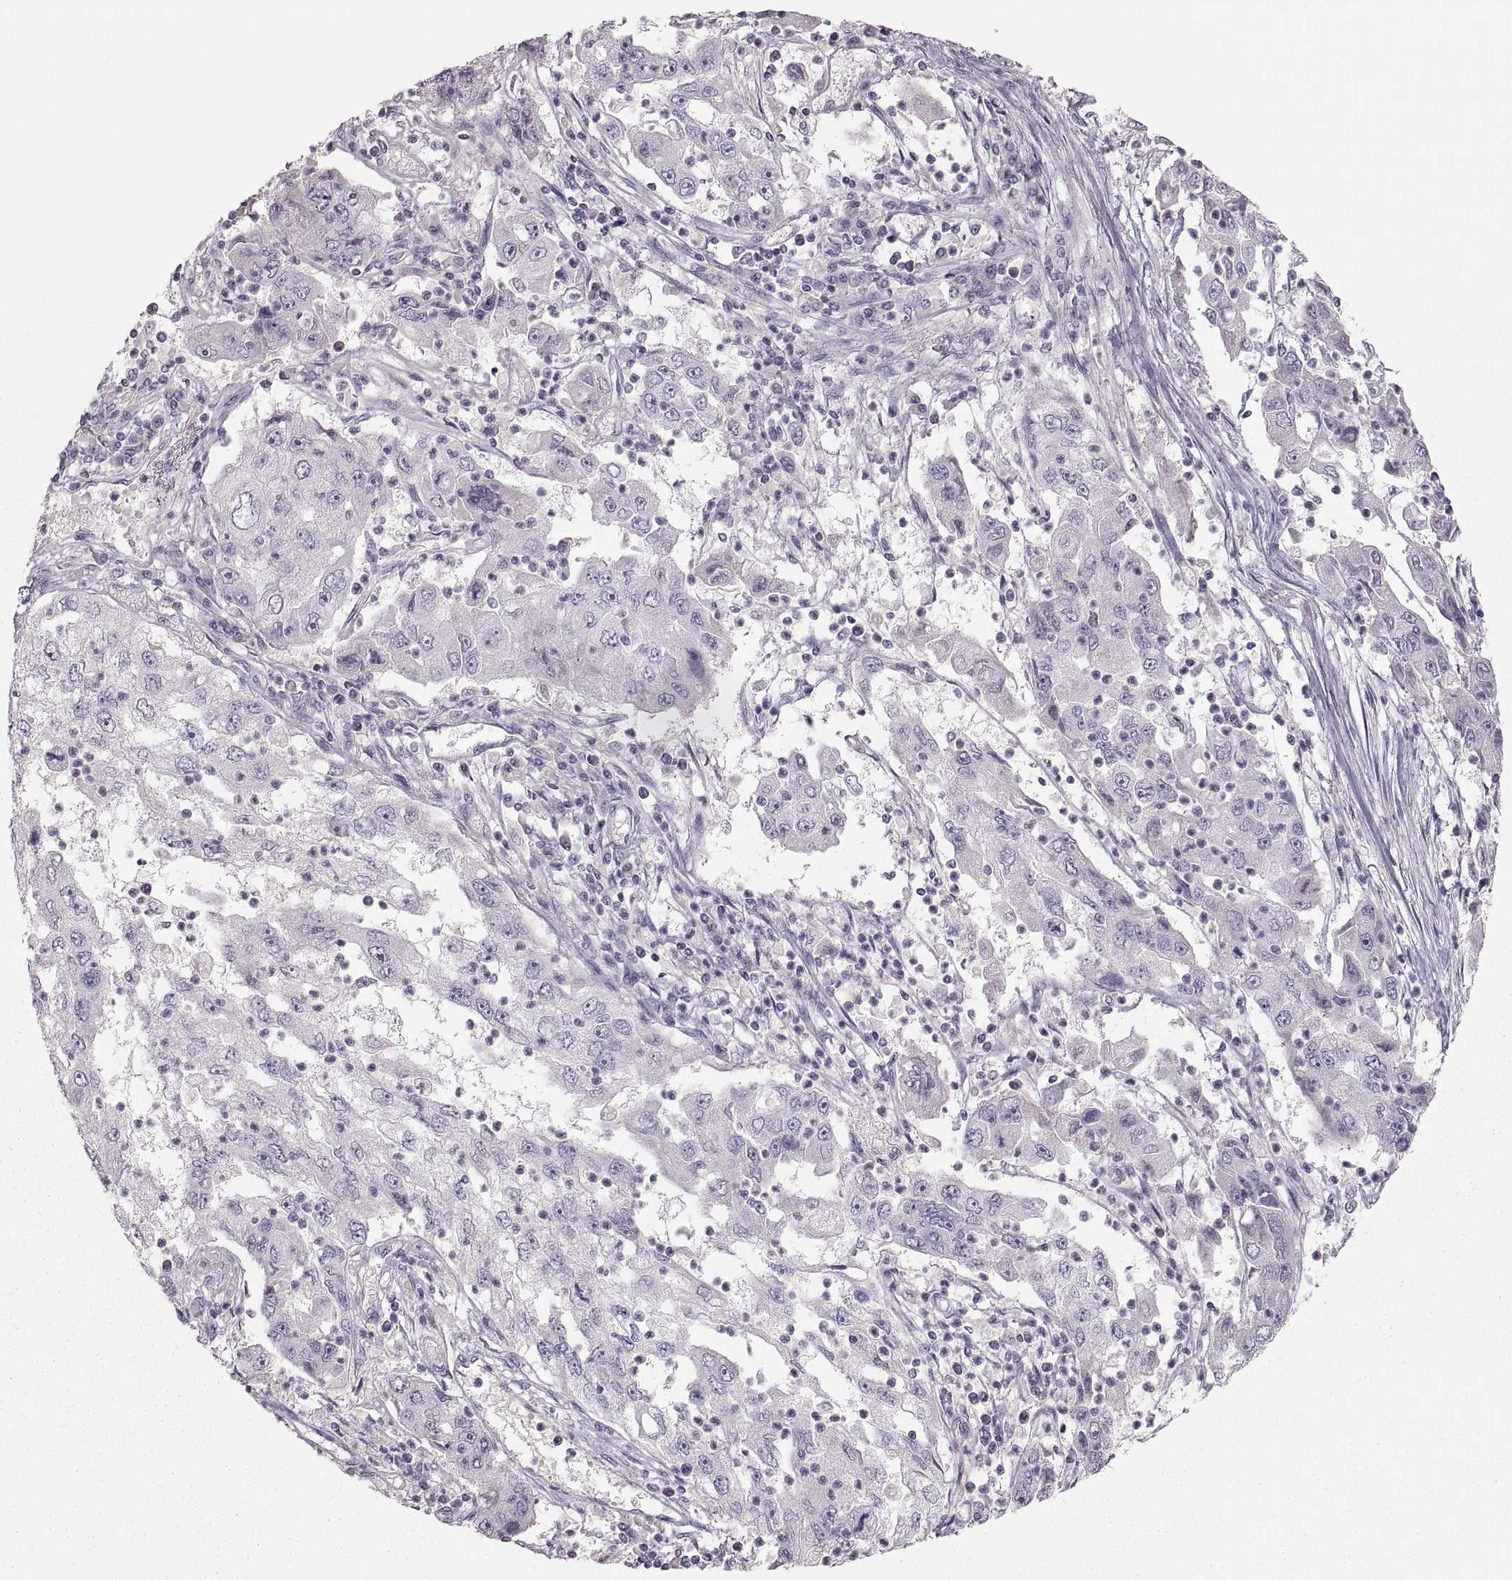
{"staining": {"intensity": "negative", "quantity": "none", "location": "none"}, "tissue": "cervical cancer", "cell_type": "Tumor cells", "image_type": "cancer", "snomed": [{"axis": "morphology", "description": "Squamous cell carcinoma, NOS"}, {"axis": "topography", "description": "Cervix"}], "caption": "Tumor cells are negative for protein expression in human squamous cell carcinoma (cervical). The staining is performed using DAB brown chromogen with nuclei counter-stained in using hematoxylin.", "gene": "PCSK2", "patient": {"sex": "female", "age": 36}}